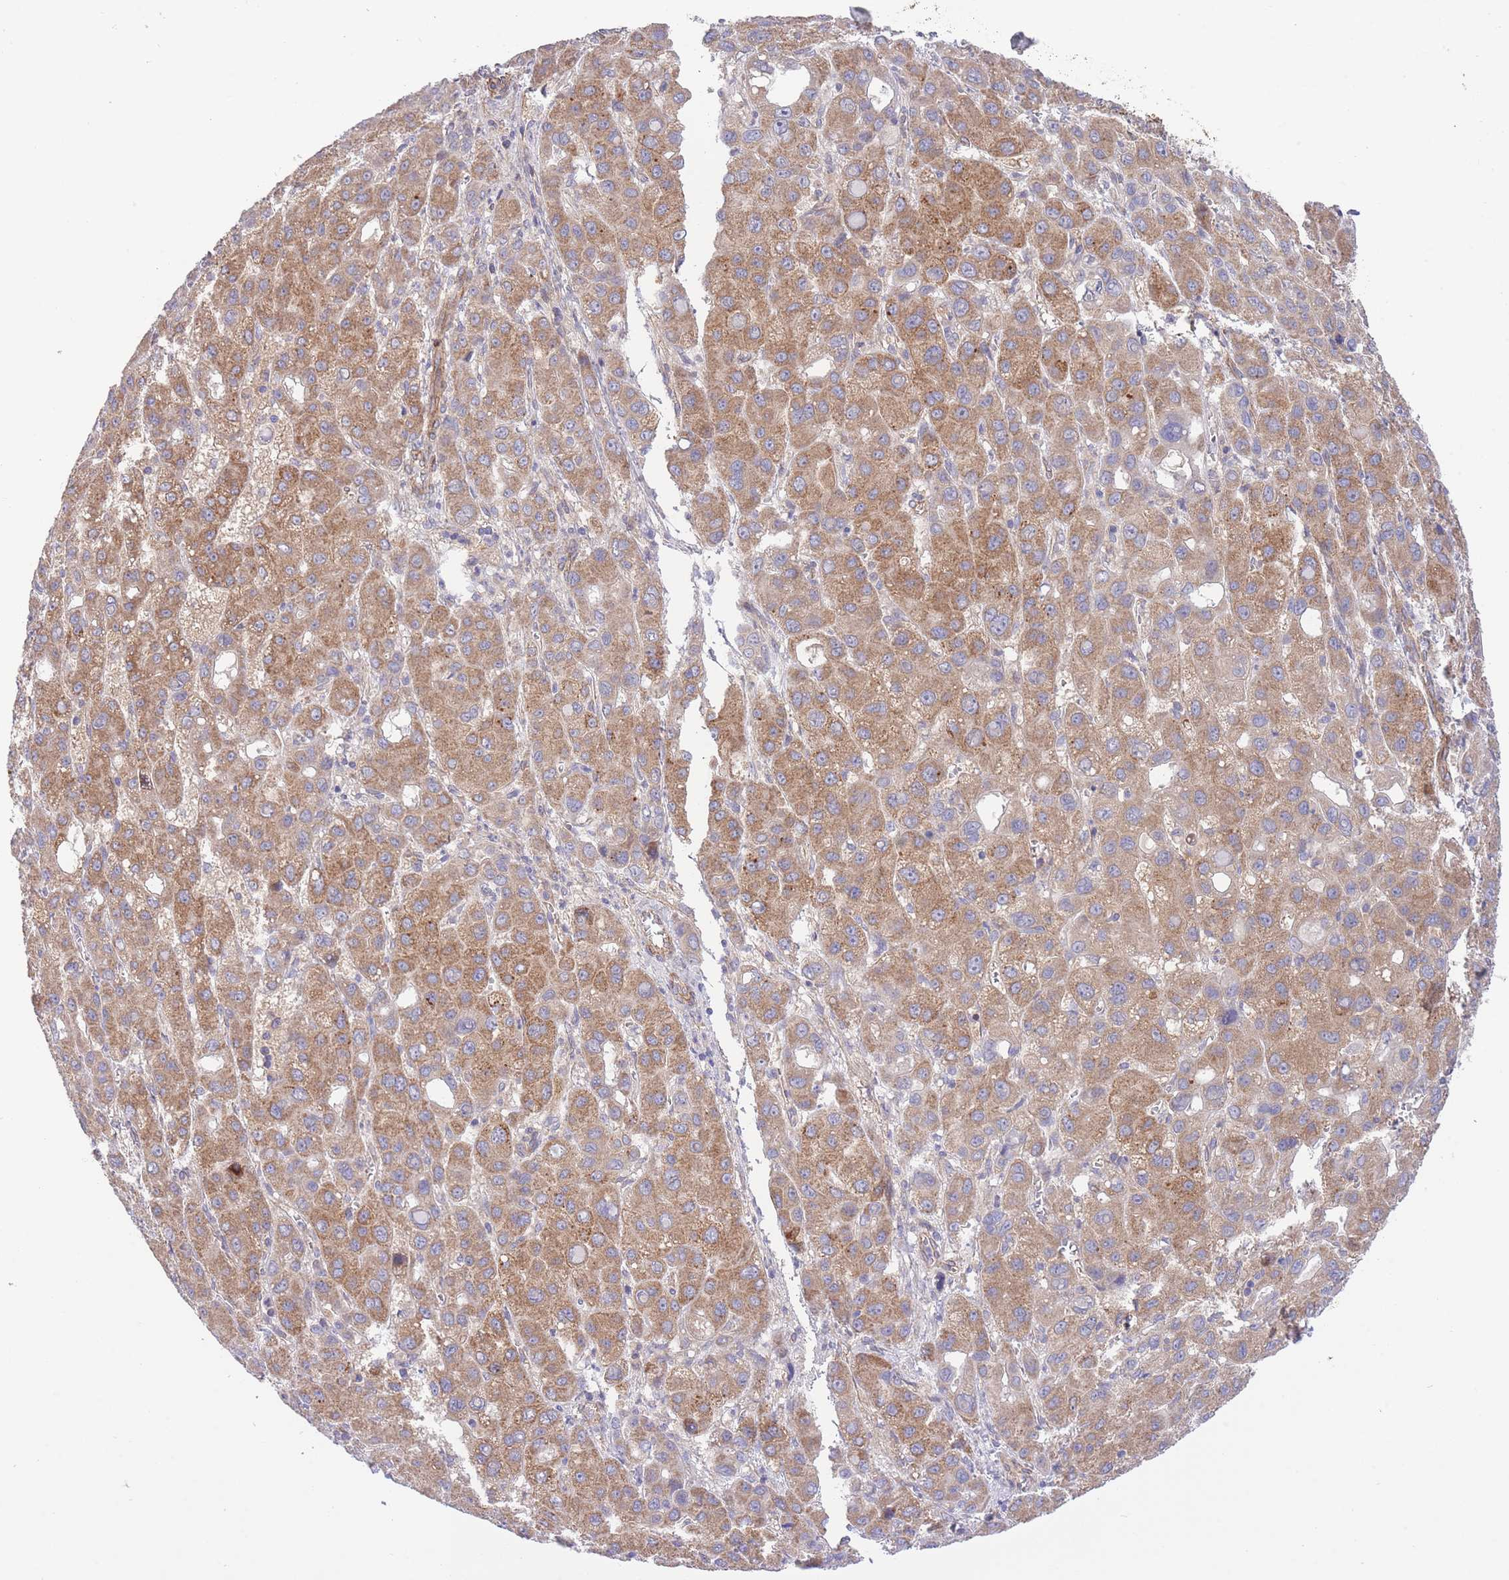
{"staining": {"intensity": "moderate", "quantity": ">75%", "location": "cytoplasmic/membranous"}, "tissue": "liver cancer", "cell_type": "Tumor cells", "image_type": "cancer", "snomed": [{"axis": "morphology", "description": "Carcinoma, Hepatocellular, NOS"}, {"axis": "topography", "description": "Liver"}], "caption": "Protein expression analysis of human liver hepatocellular carcinoma reveals moderate cytoplasmic/membranous positivity in approximately >75% of tumor cells.", "gene": "CHAC1", "patient": {"sex": "male", "age": 55}}